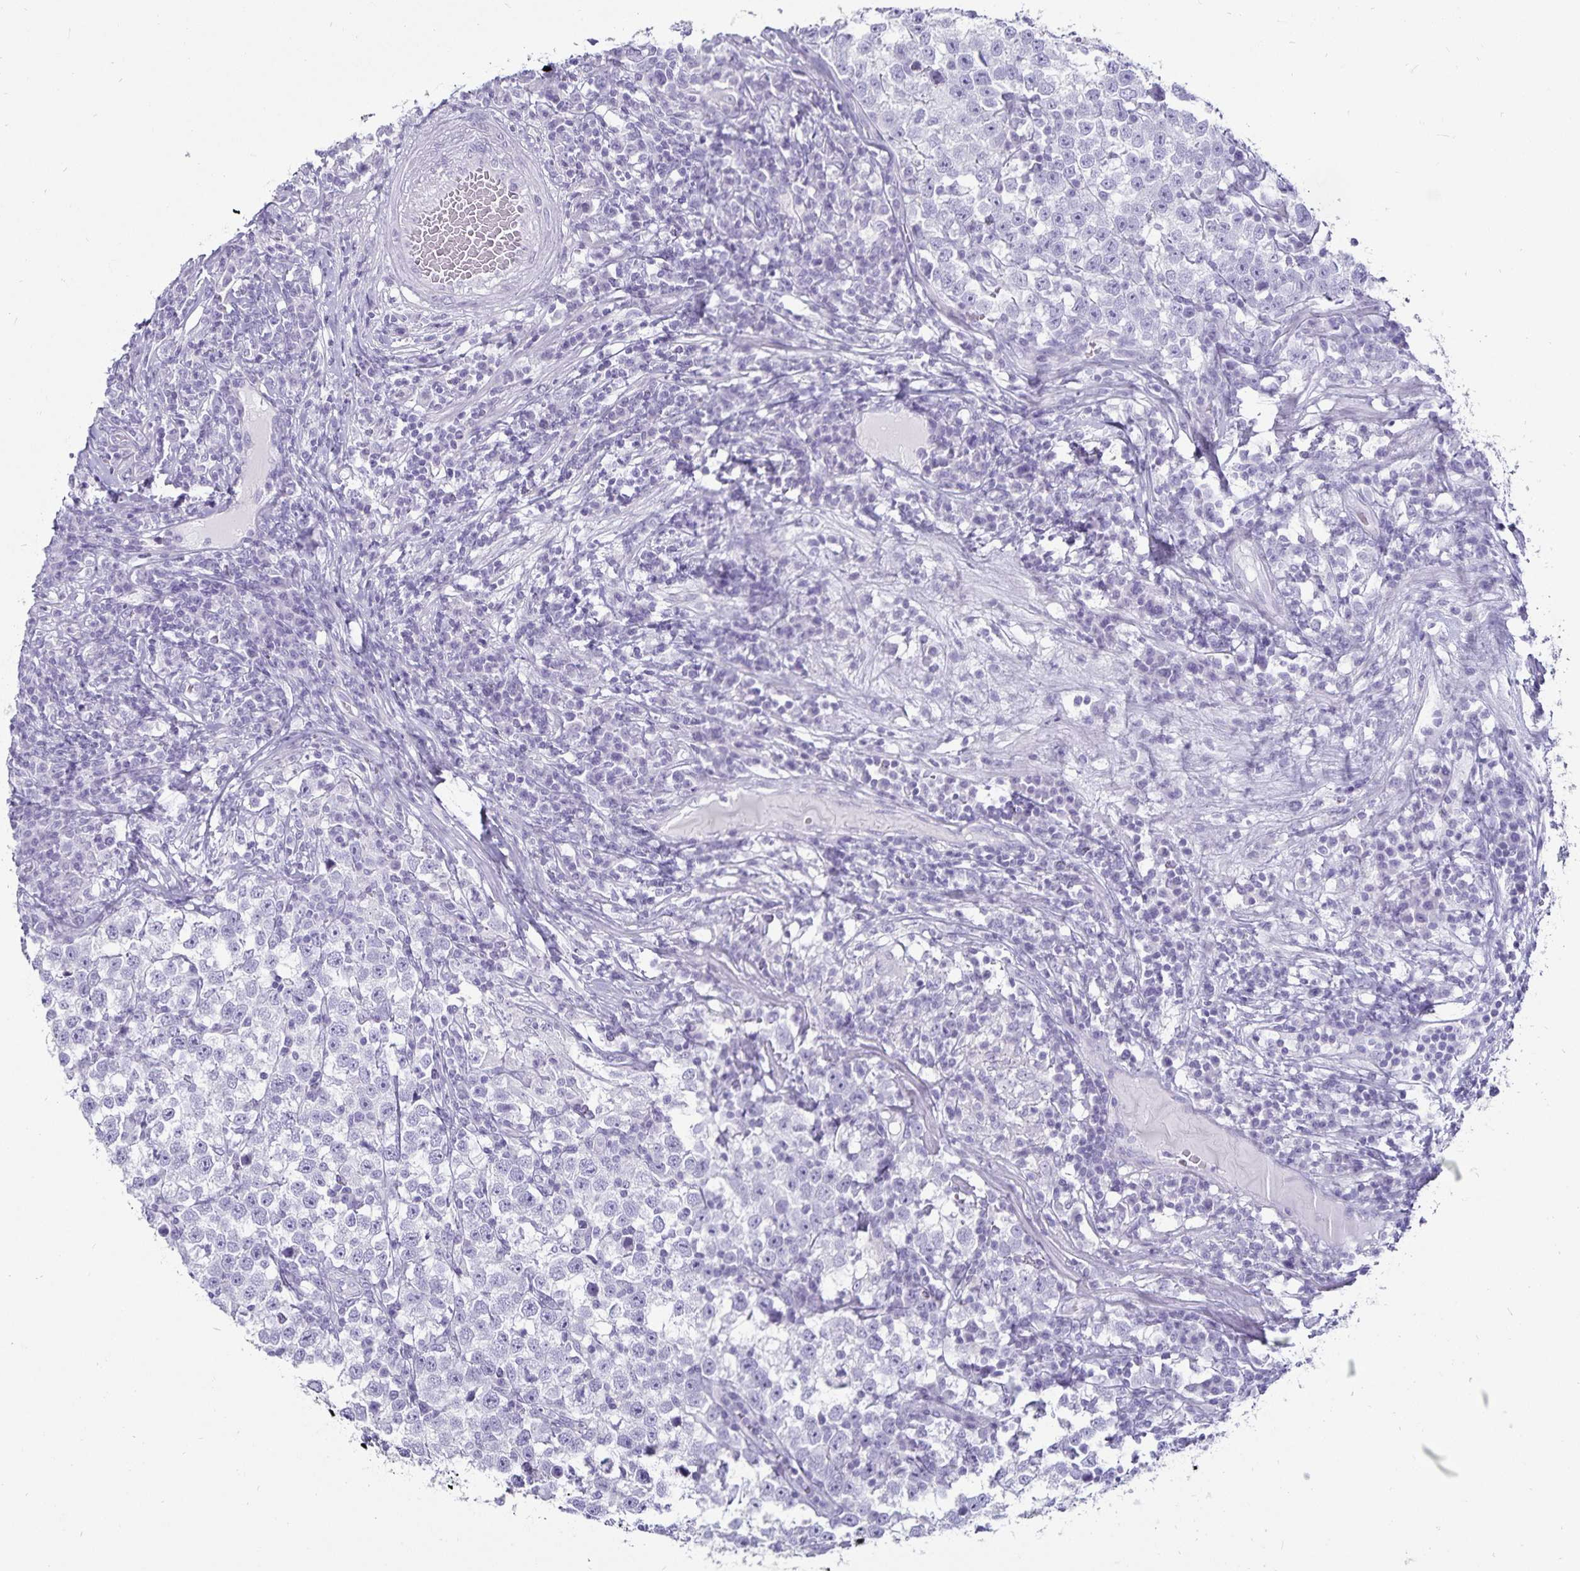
{"staining": {"intensity": "negative", "quantity": "none", "location": "none"}, "tissue": "testis cancer", "cell_type": "Tumor cells", "image_type": "cancer", "snomed": [{"axis": "morphology", "description": "Seminoma, NOS"}, {"axis": "topography", "description": "Testis"}], "caption": "A micrograph of human testis seminoma is negative for staining in tumor cells.", "gene": "DEFA6", "patient": {"sex": "male", "age": 43}}